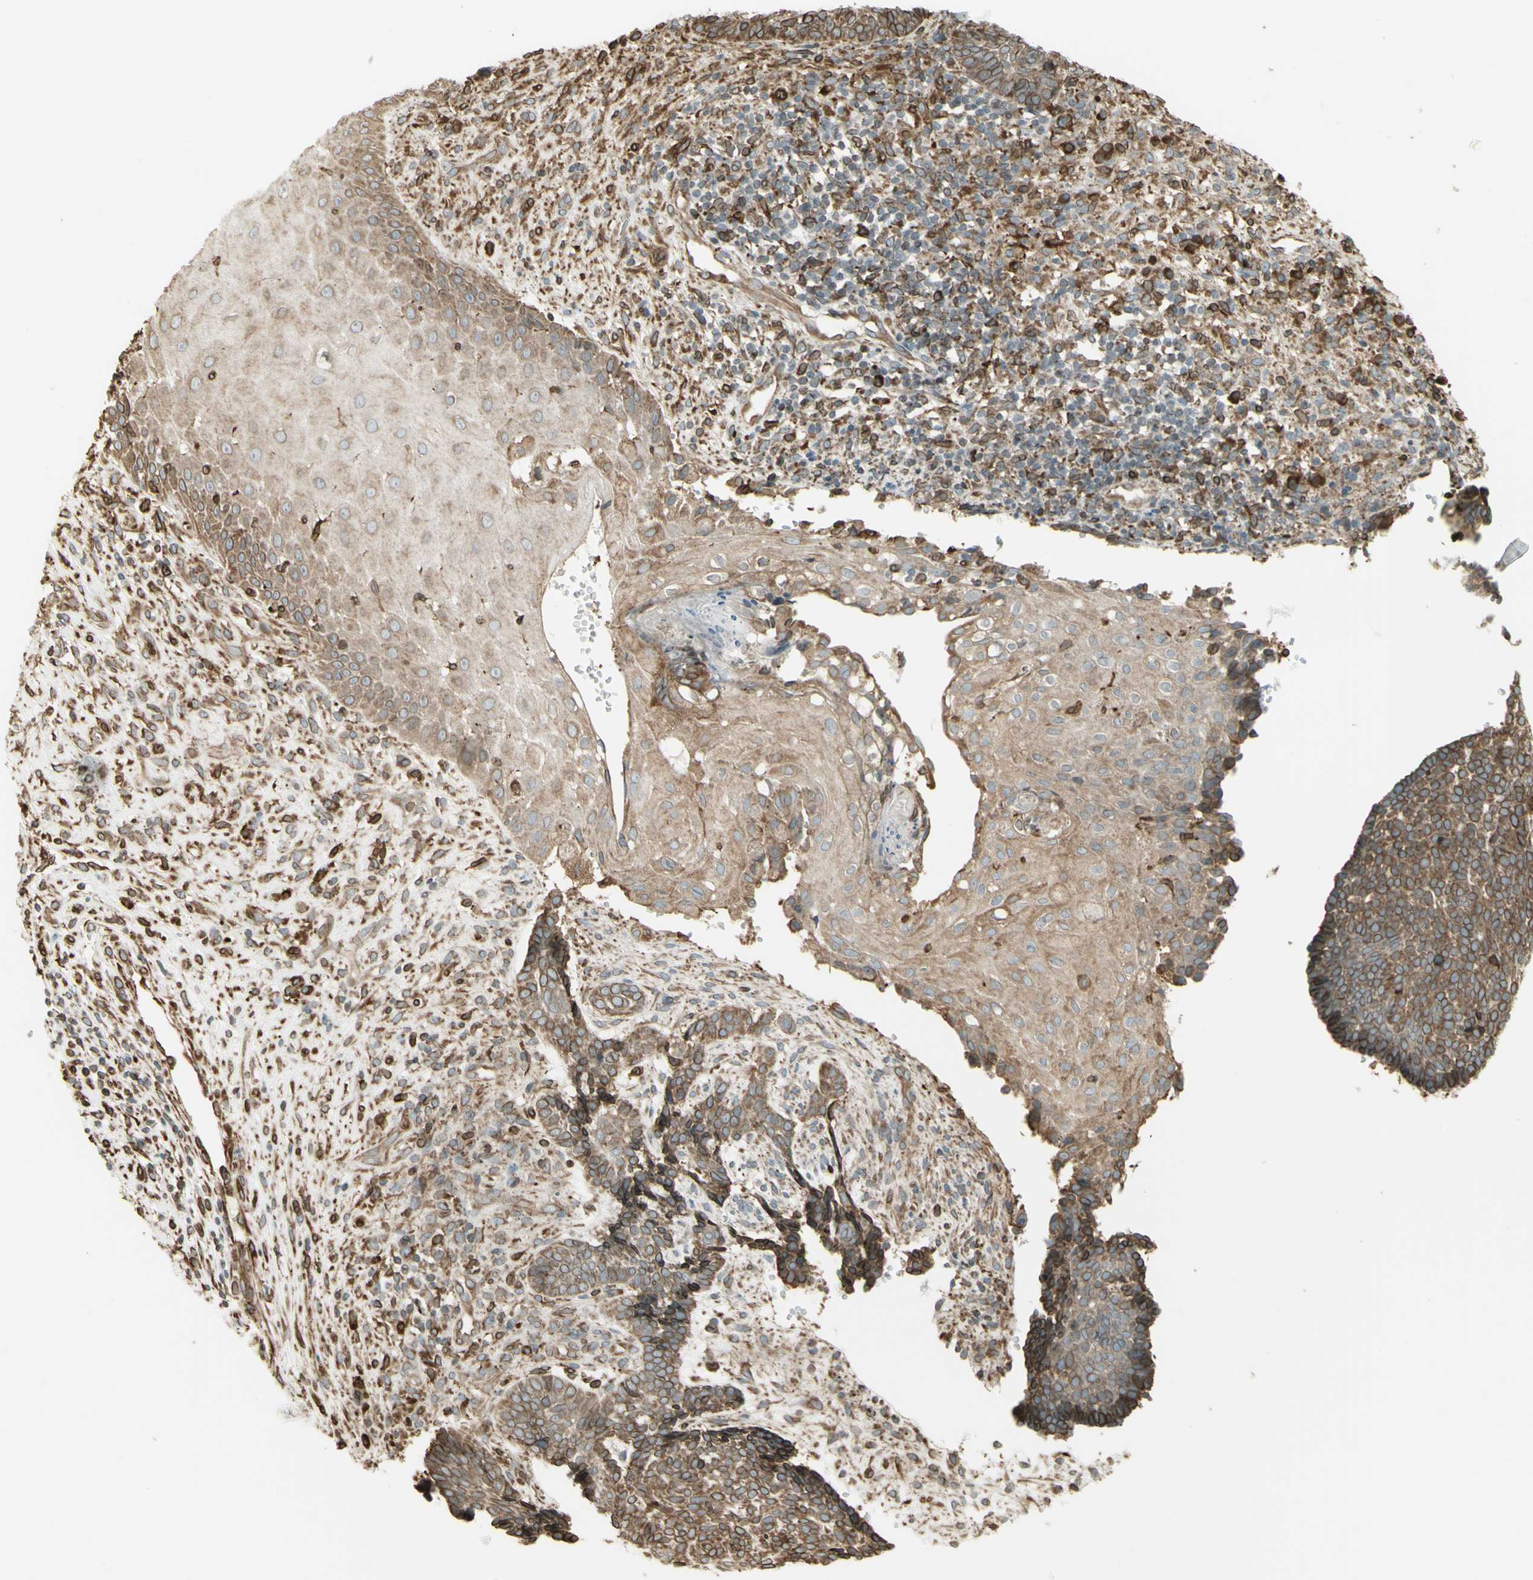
{"staining": {"intensity": "moderate", "quantity": "25%-75%", "location": "cytoplasmic/membranous"}, "tissue": "skin cancer", "cell_type": "Tumor cells", "image_type": "cancer", "snomed": [{"axis": "morphology", "description": "Basal cell carcinoma"}, {"axis": "topography", "description": "Skin"}], "caption": "Skin cancer tissue shows moderate cytoplasmic/membranous expression in about 25%-75% of tumor cells, visualized by immunohistochemistry.", "gene": "CANX", "patient": {"sex": "male", "age": 84}}